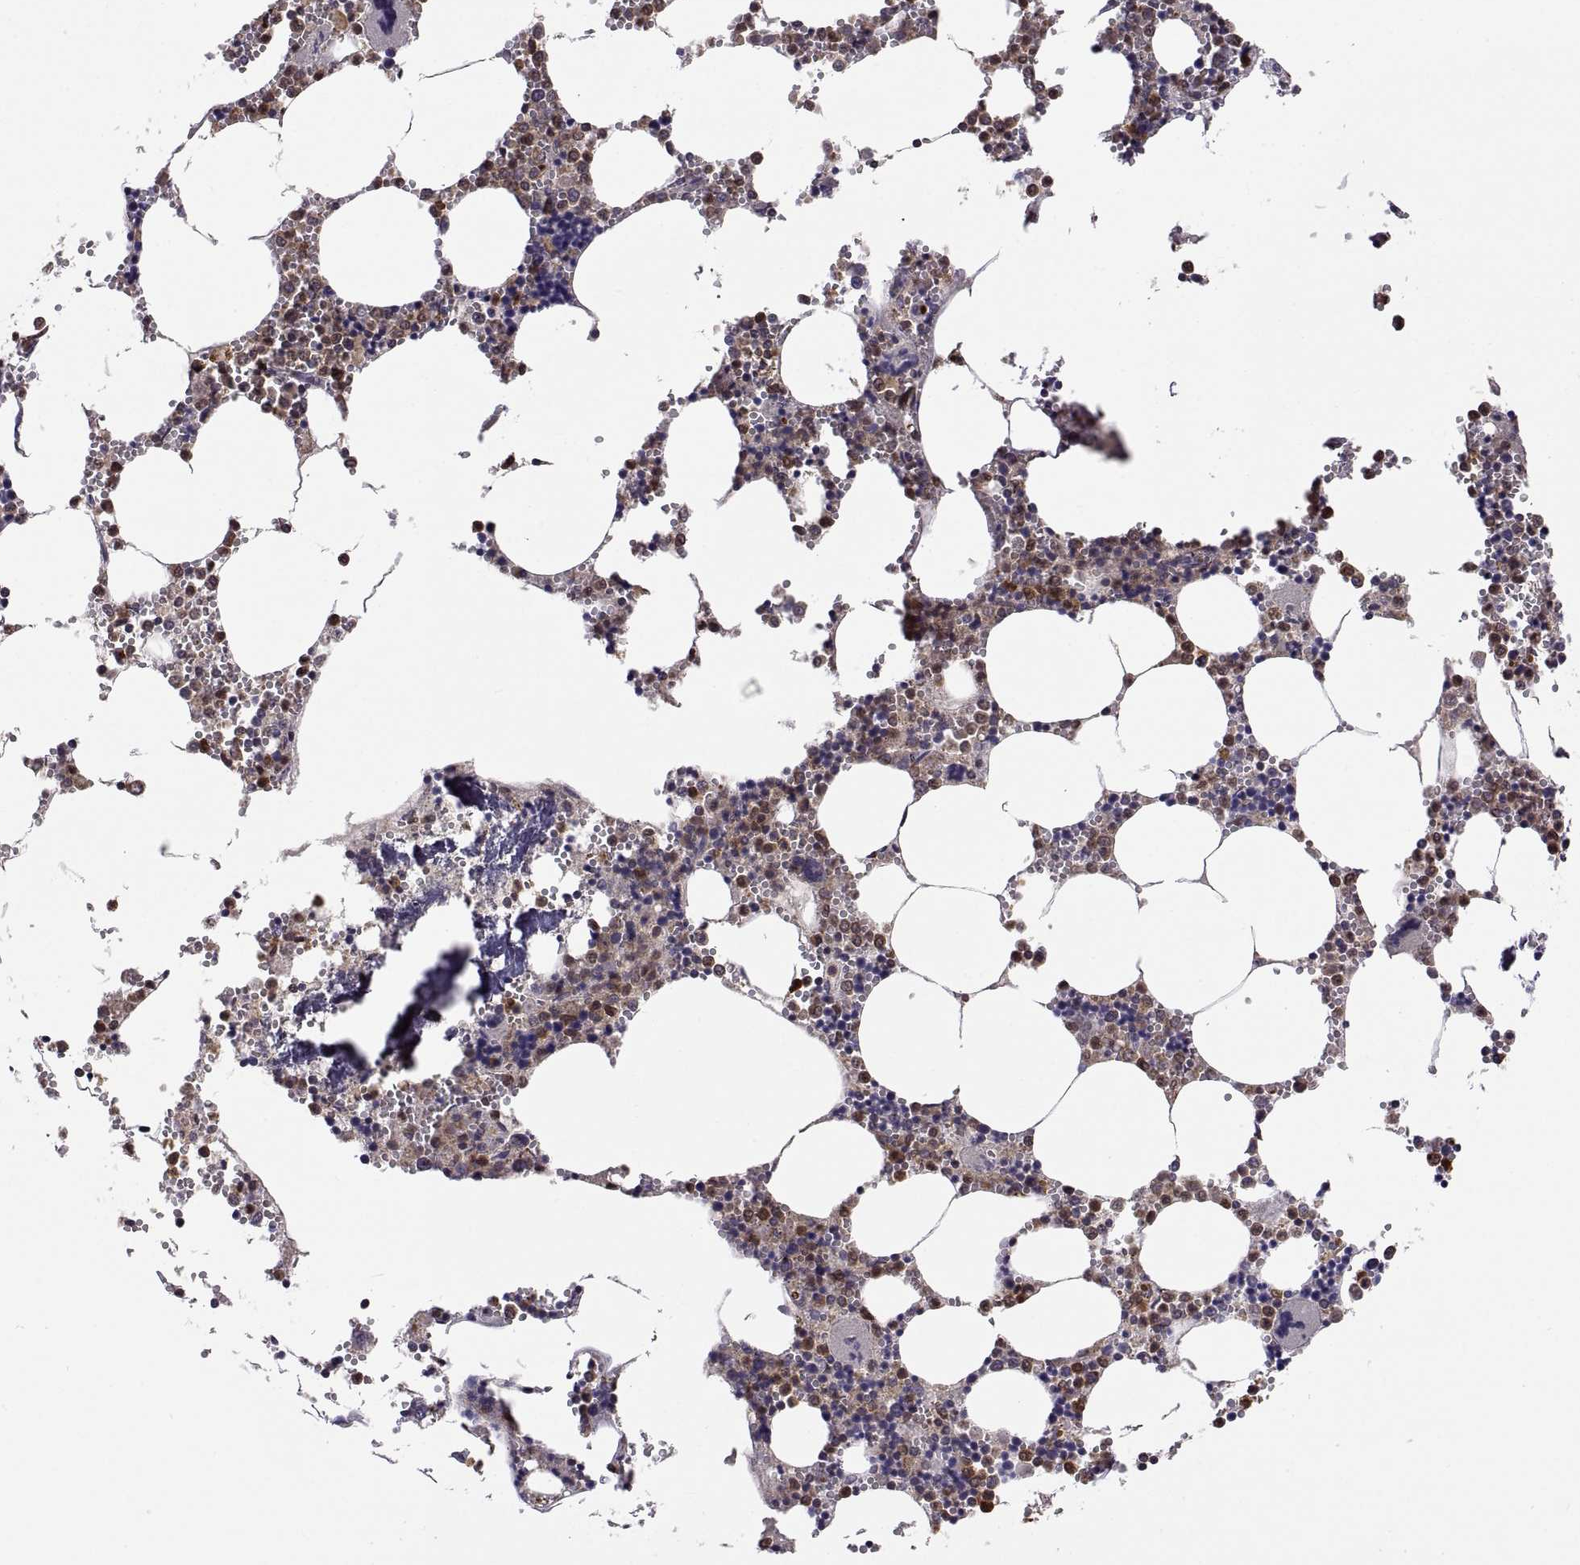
{"staining": {"intensity": "strong", "quantity": "<25%", "location": "cytoplasmic/membranous"}, "tissue": "bone marrow", "cell_type": "Hematopoietic cells", "image_type": "normal", "snomed": [{"axis": "morphology", "description": "Normal tissue, NOS"}, {"axis": "topography", "description": "Bone marrow"}], "caption": "Immunohistochemical staining of normal bone marrow reveals strong cytoplasmic/membranous protein expression in approximately <25% of hematopoietic cells. (DAB IHC, brown staining for protein, blue staining for nuclei).", "gene": "ACAP1", "patient": {"sex": "male", "age": 54}}